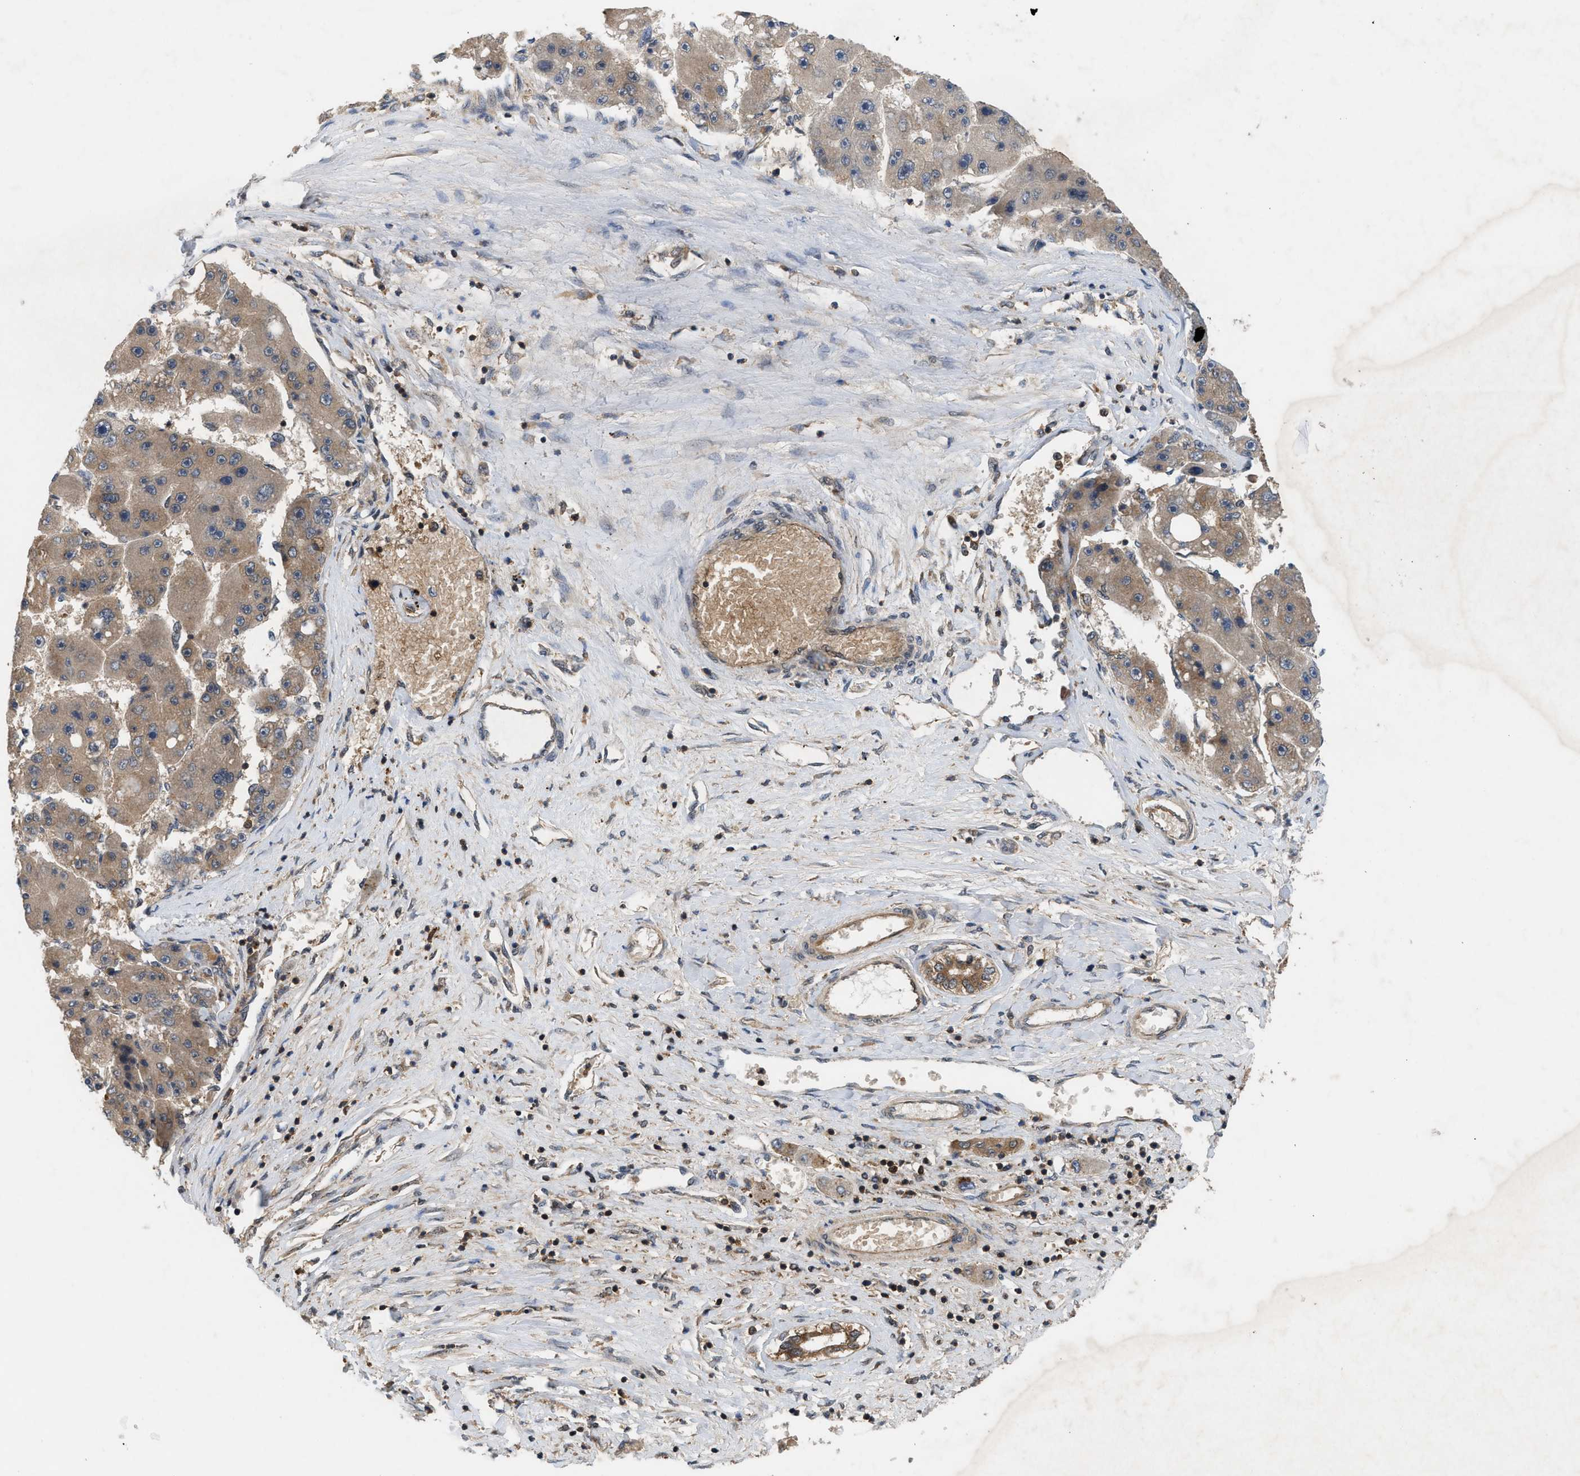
{"staining": {"intensity": "weak", "quantity": ">75%", "location": "cytoplasmic/membranous"}, "tissue": "liver cancer", "cell_type": "Tumor cells", "image_type": "cancer", "snomed": [{"axis": "morphology", "description": "Carcinoma, Hepatocellular, NOS"}, {"axis": "topography", "description": "Liver"}], "caption": "Protein analysis of hepatocellular carcinoma (liver) tissue reveals weak cytoplasmic/membranous expression in about >75% of tumor cells.", "gene": "OXSR1", "patient": {"sex": "female", "age": 61}}